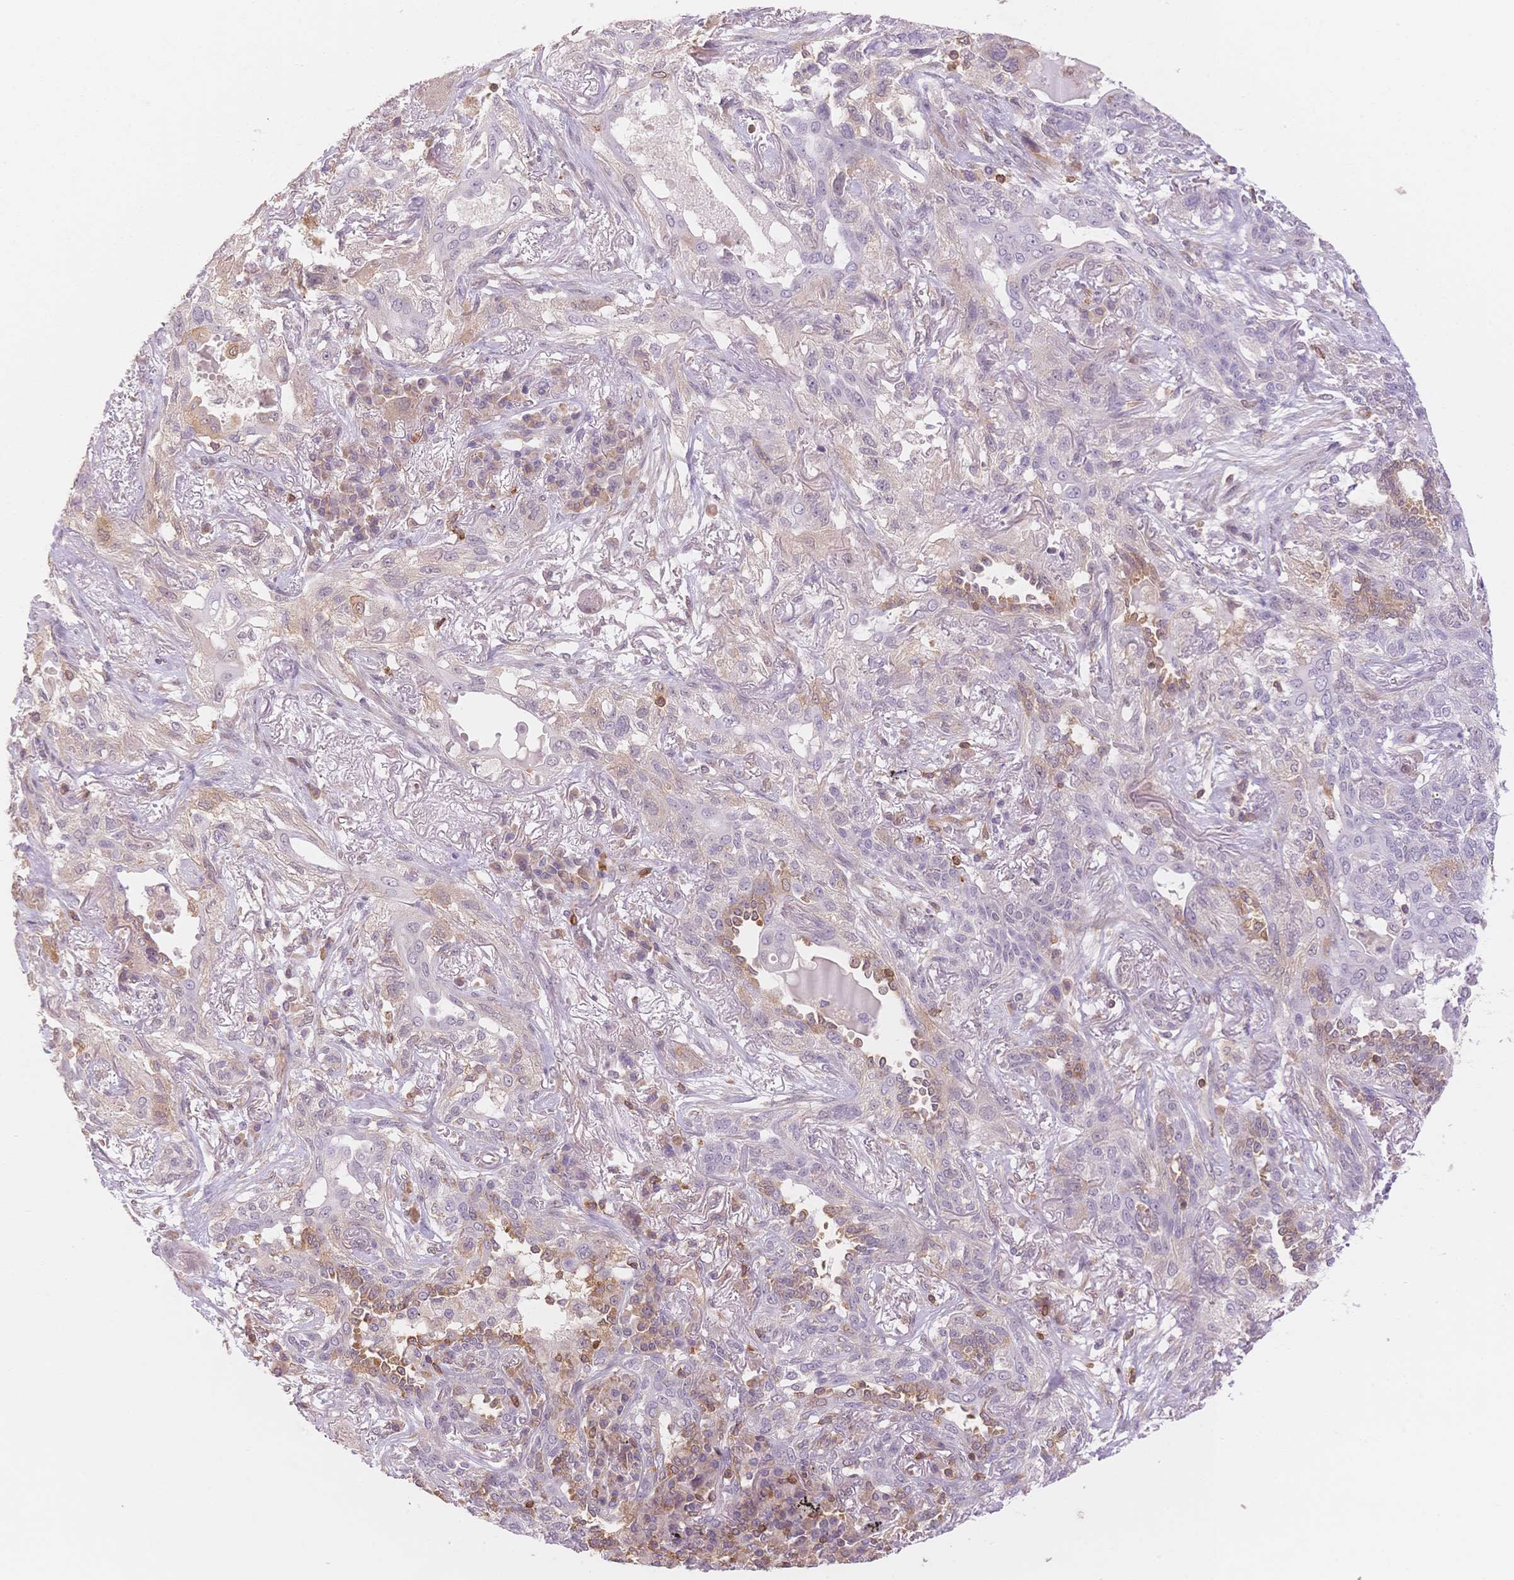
{"staining": {"intensity": "negative", "quantity": "none", "location": "none"}, "tissue": "lung cancer", "cell_type": "Tumor cells", "image_type": "cancer", "snomed": [{"axis": "morphology", "description": "Squamous cell carcinoma, NOS"}, {"axis": "topography", "description": "Lung"}], "caption": "Tumor cells are negative for brown protein staining in squamous cell carcinoma (lung).", "gene": "STK39", "patient": {"sex": "female", "age": 70}}